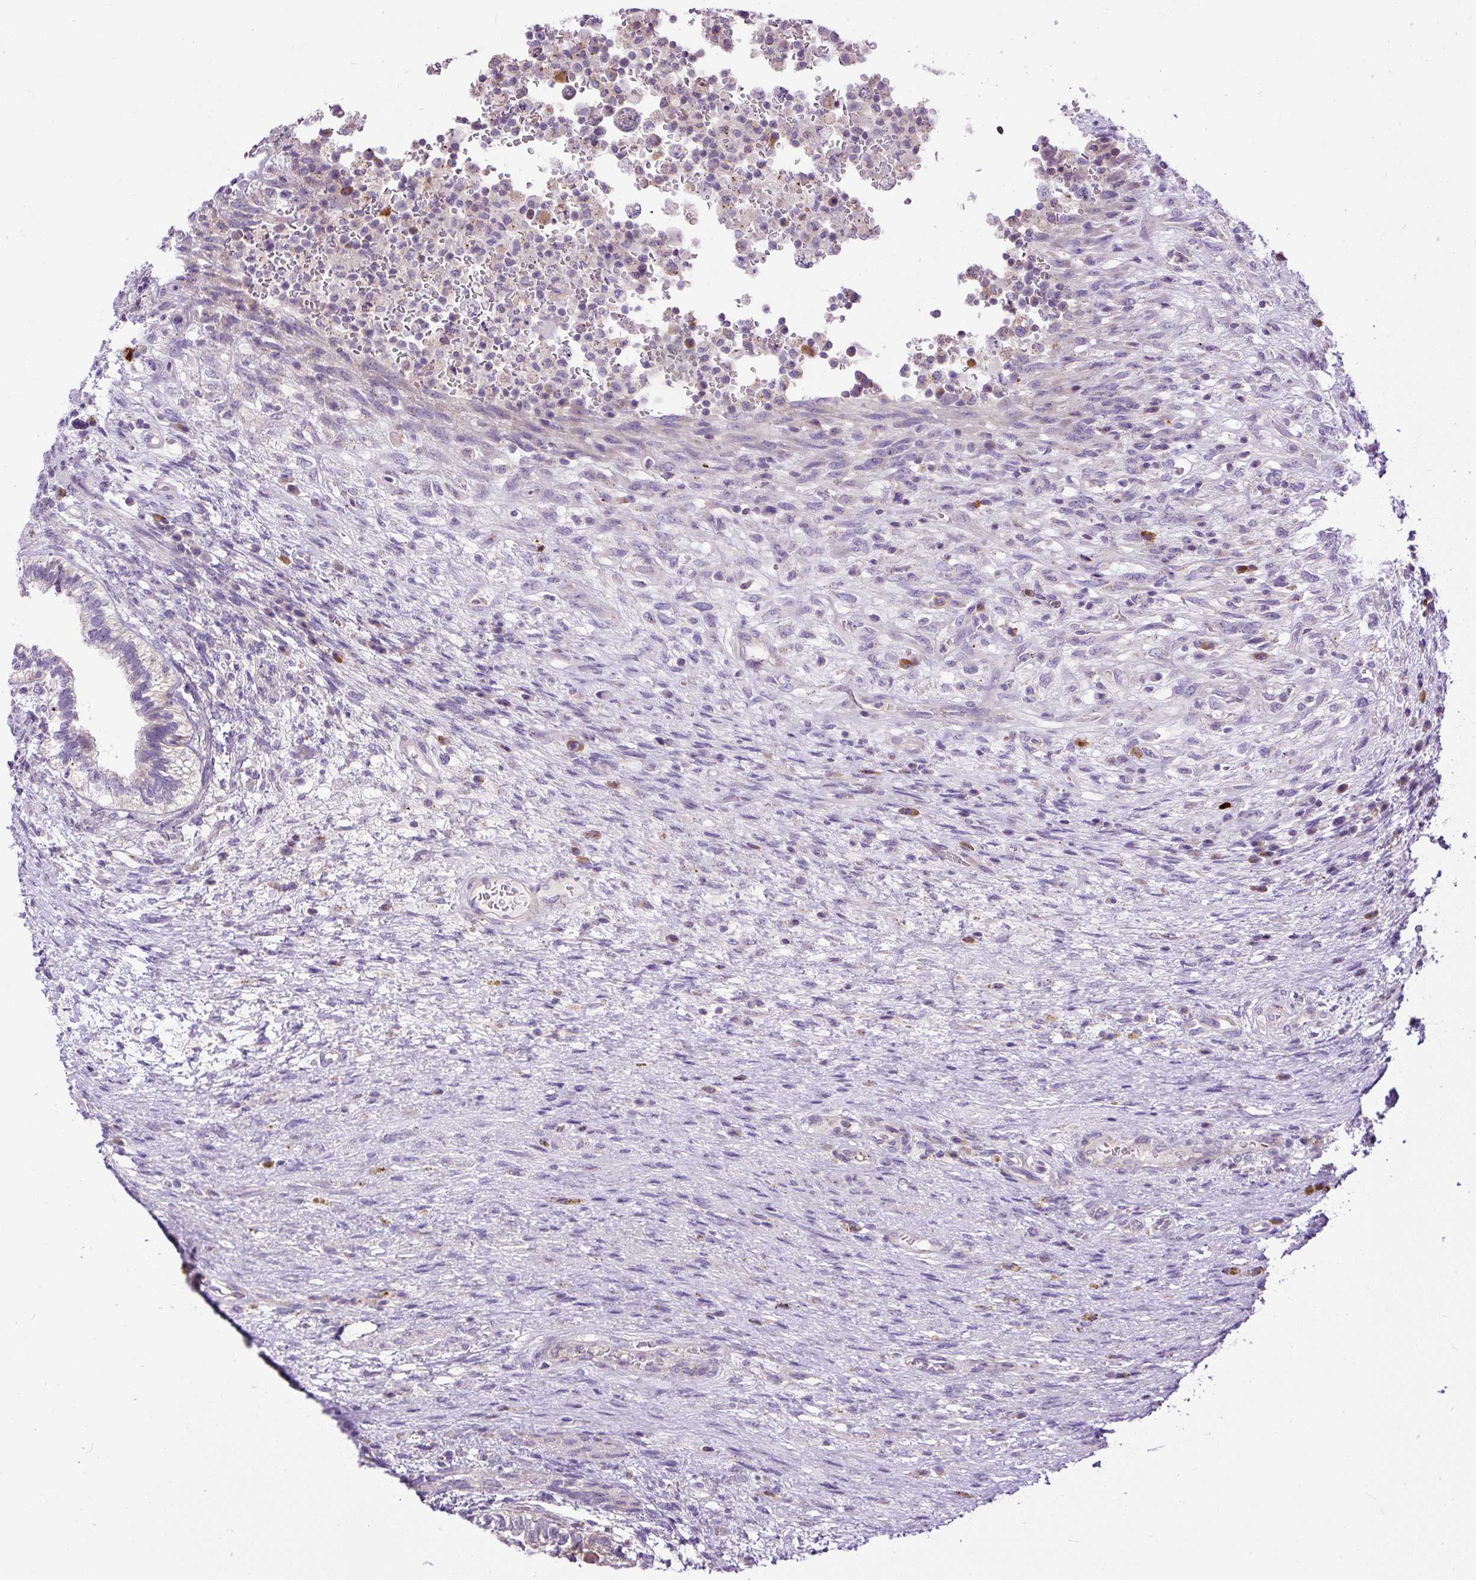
{"staining": {"intensity": "negative", "quantity": "none", "location": "none"}, "tissue": "testis cancer", "cell_type": "Tumor cells", "image_type": "cancer", "snomed": [{"axis": "morphology", "description": "Carcinoma, Embryonal, NOS"}, {"axis": "topography", "description": "Testis"}], "caption": "Immunohistochemical staining of human testis cancer displays no significant staining in tumor cells.", "gene": "CFAP47", "patient": {"sex": "male", "age": 26}}